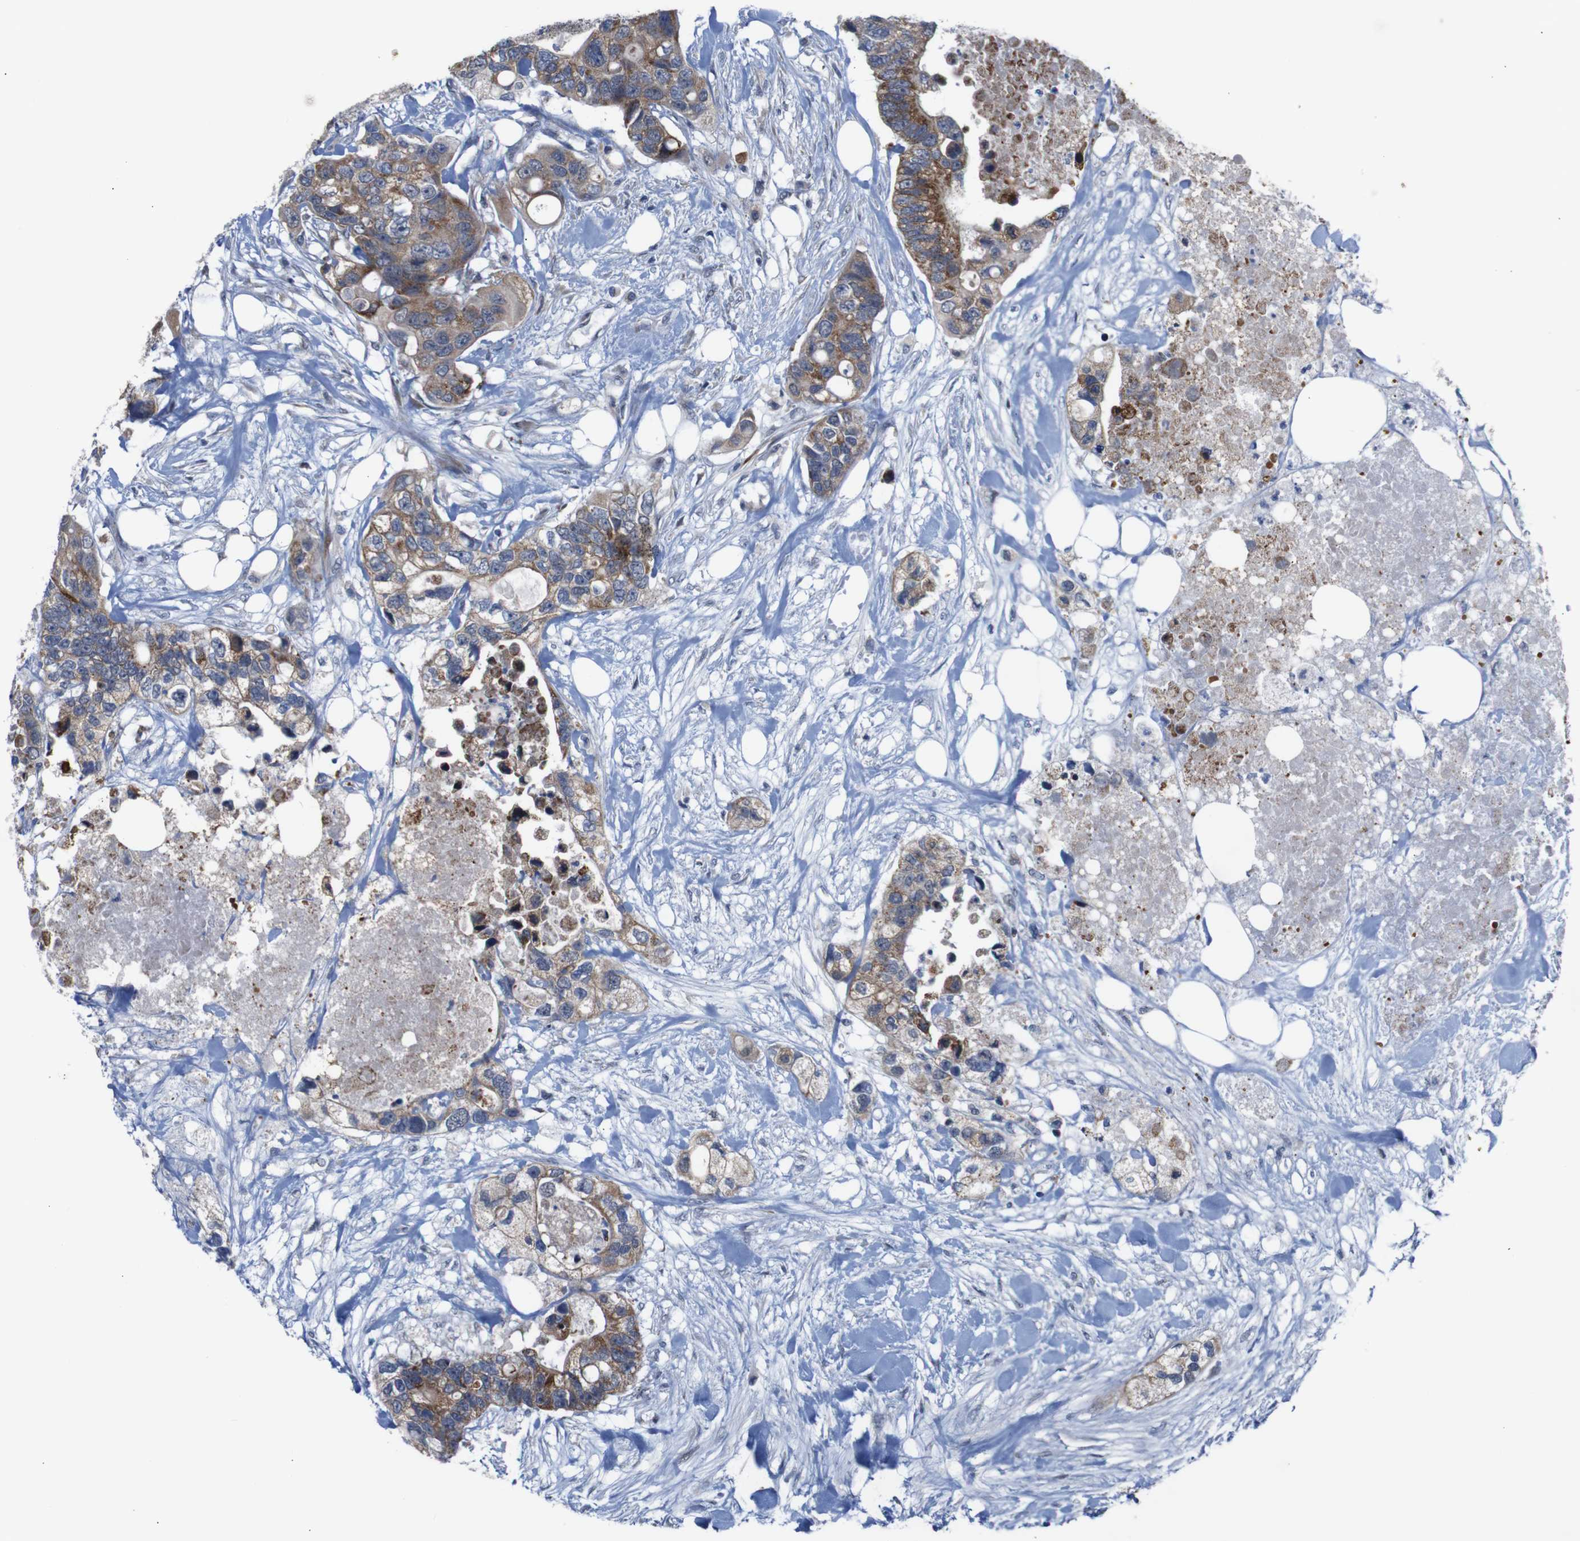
{"staining": {"intensity": "moderate", "quantity": ">75%", "location": "cytoplasmic/membranous"}, "tissue": "colorectal cancer", "cell_type": "Tumor cells", "image_type": "cancer", "snomed": [{"axis": "morphology", "description": "Adenocarcinoma, NOS"}, {"axis": "topography", "description": "Colon"}], "caption": "Colorectal adenocarcinoma was stained to show a protein in brown. There is medium levels of moderate cytoplasmic/membranous positivity in approximately >75% of tumor cells.", "gene": "ATP7B", "patient": {"sex": "female", "age": 57}}